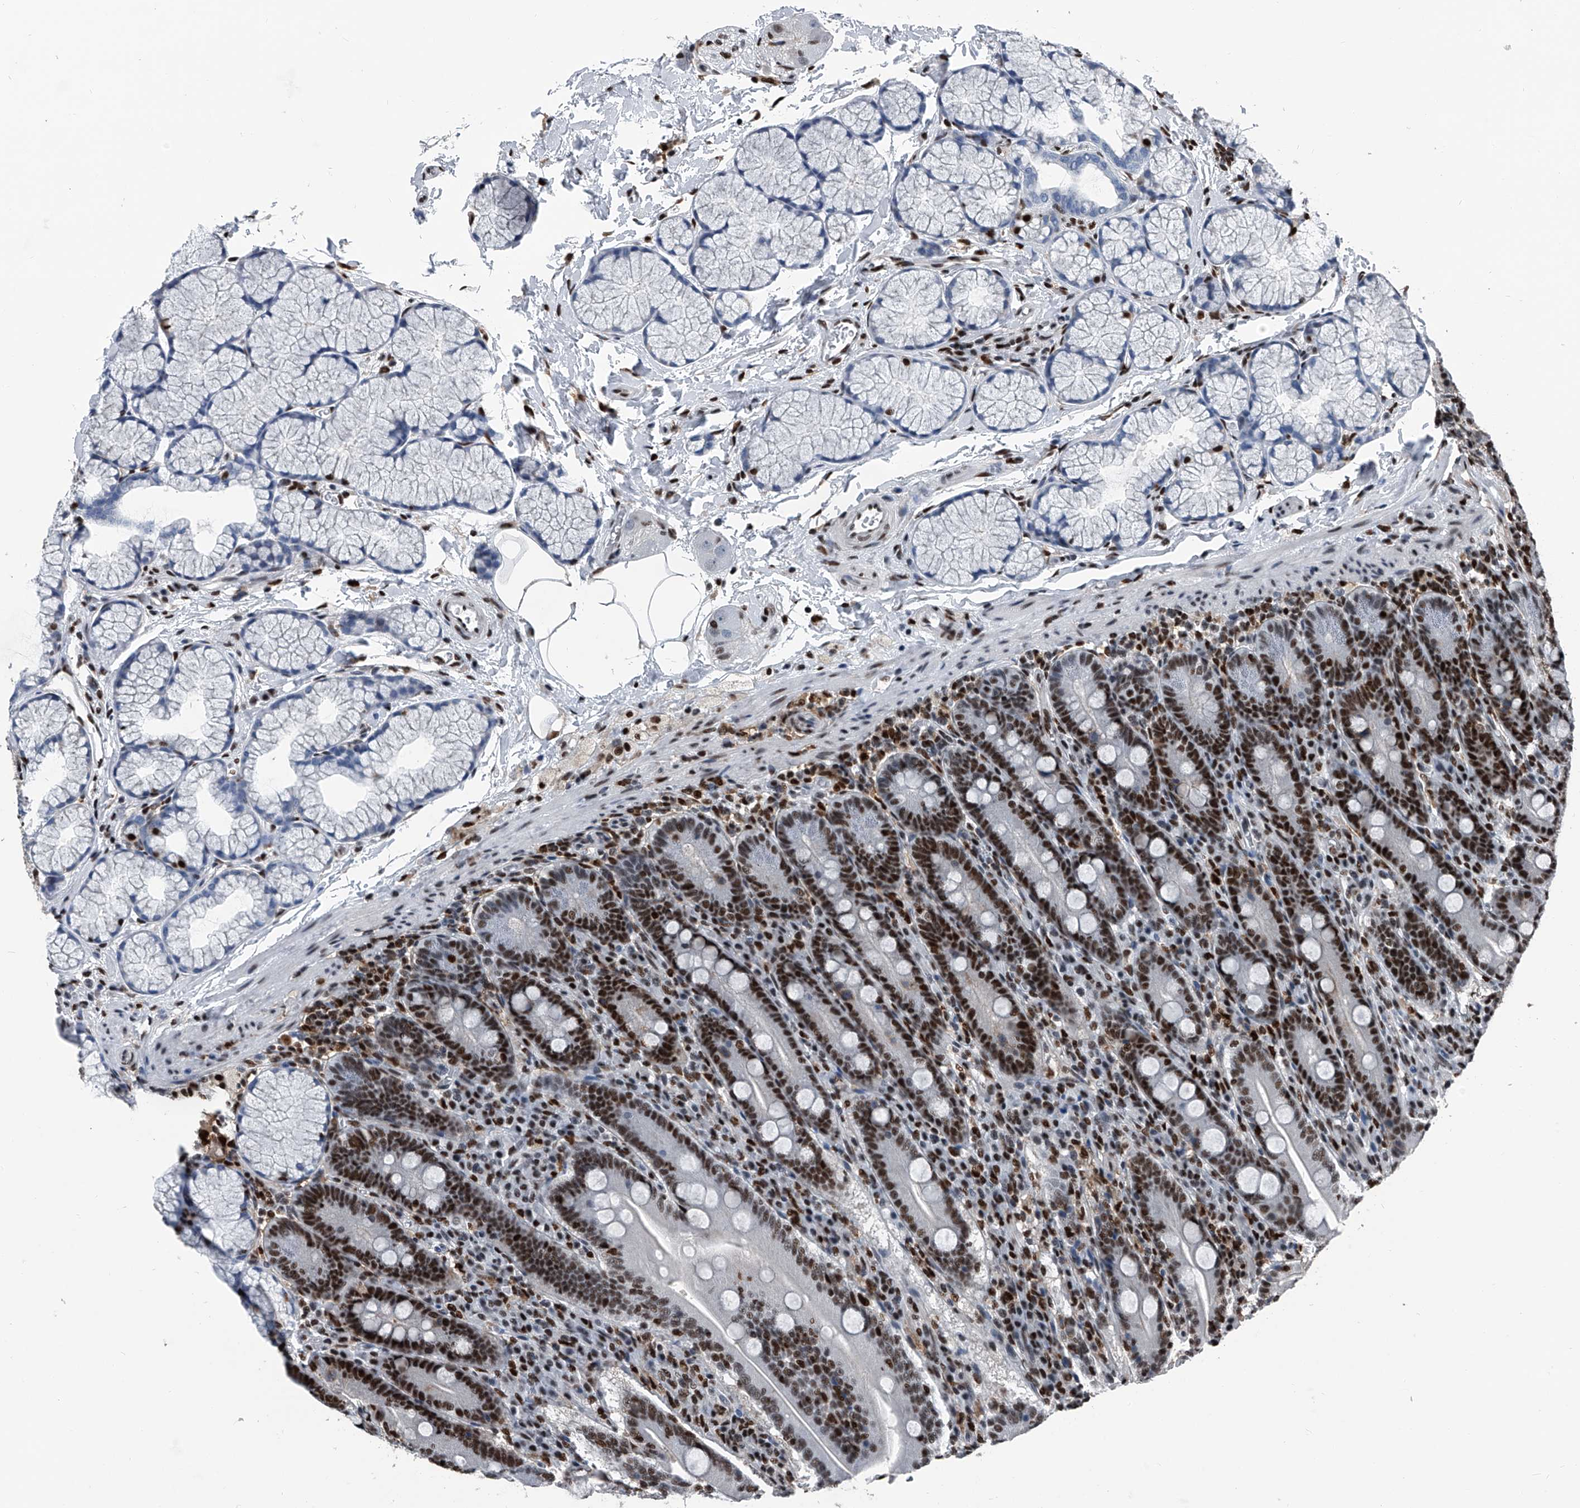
{"staining": {"intensity": "moderate", "quantity": "25%-75%", "location": "nuclear"}, "tissue": "duodenum", "cell_type": "Glandular cells", "image_type": "normal", "snomed": [{"axis": "morphology", "description": "Normal tissue, NOS"}, {"axis": "topography", "description": "Duodenum"}], "caption": "Duodenum stained with DAB (3,3'-diaminobenzidine) immunohistochemistry reveals medium levels of moderate nuclear expression in about 25%-75% of glandular cells. (DAB (3,3'-diaminobenzidine) IHC, brown staining for protein, blue staining for nuclei).", "gene": "FKBP5", "patient": {"sex": "male", "age": 35}}